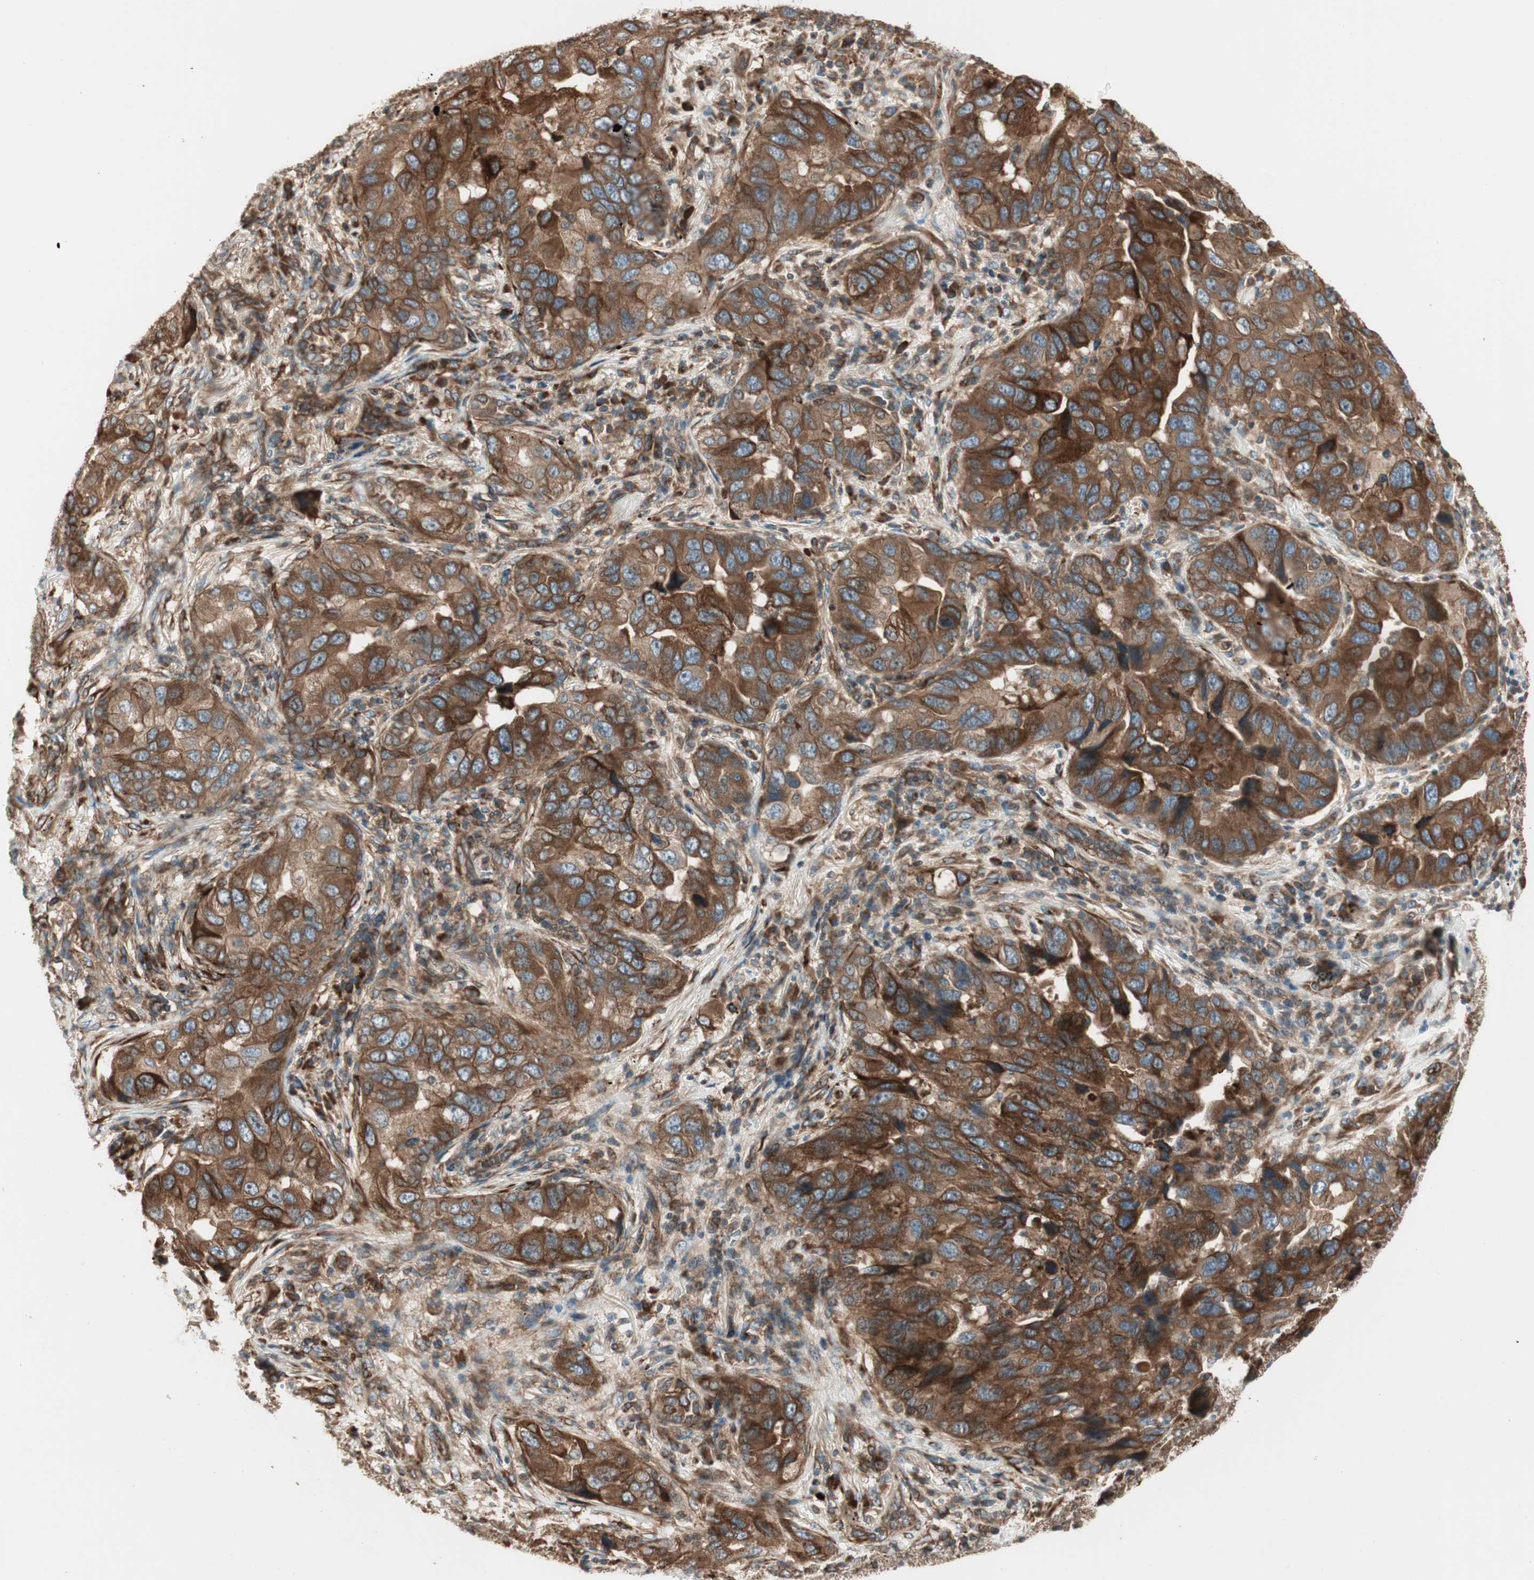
{"staining": {"intensity": "strong", "quantity": ">75%", "location": "cytoplasmic/membranous"}, "tissue": "lung cancer", "cell_type": "Tumor cells", "image_type": "cancer", "snomed": [{"axis": "morphology", "description": "Adenocarcinoma, NOS"}, {"axis": "topography", "description": "Lung"}], "caption": "Lung adenocarcinoma stained with a brown dye shows strong cytoplasmic/membranous positive staining in about >75% of tumor cells.", "gene": "PRKG1", "patient": {"sex": "female", "age": 65}}